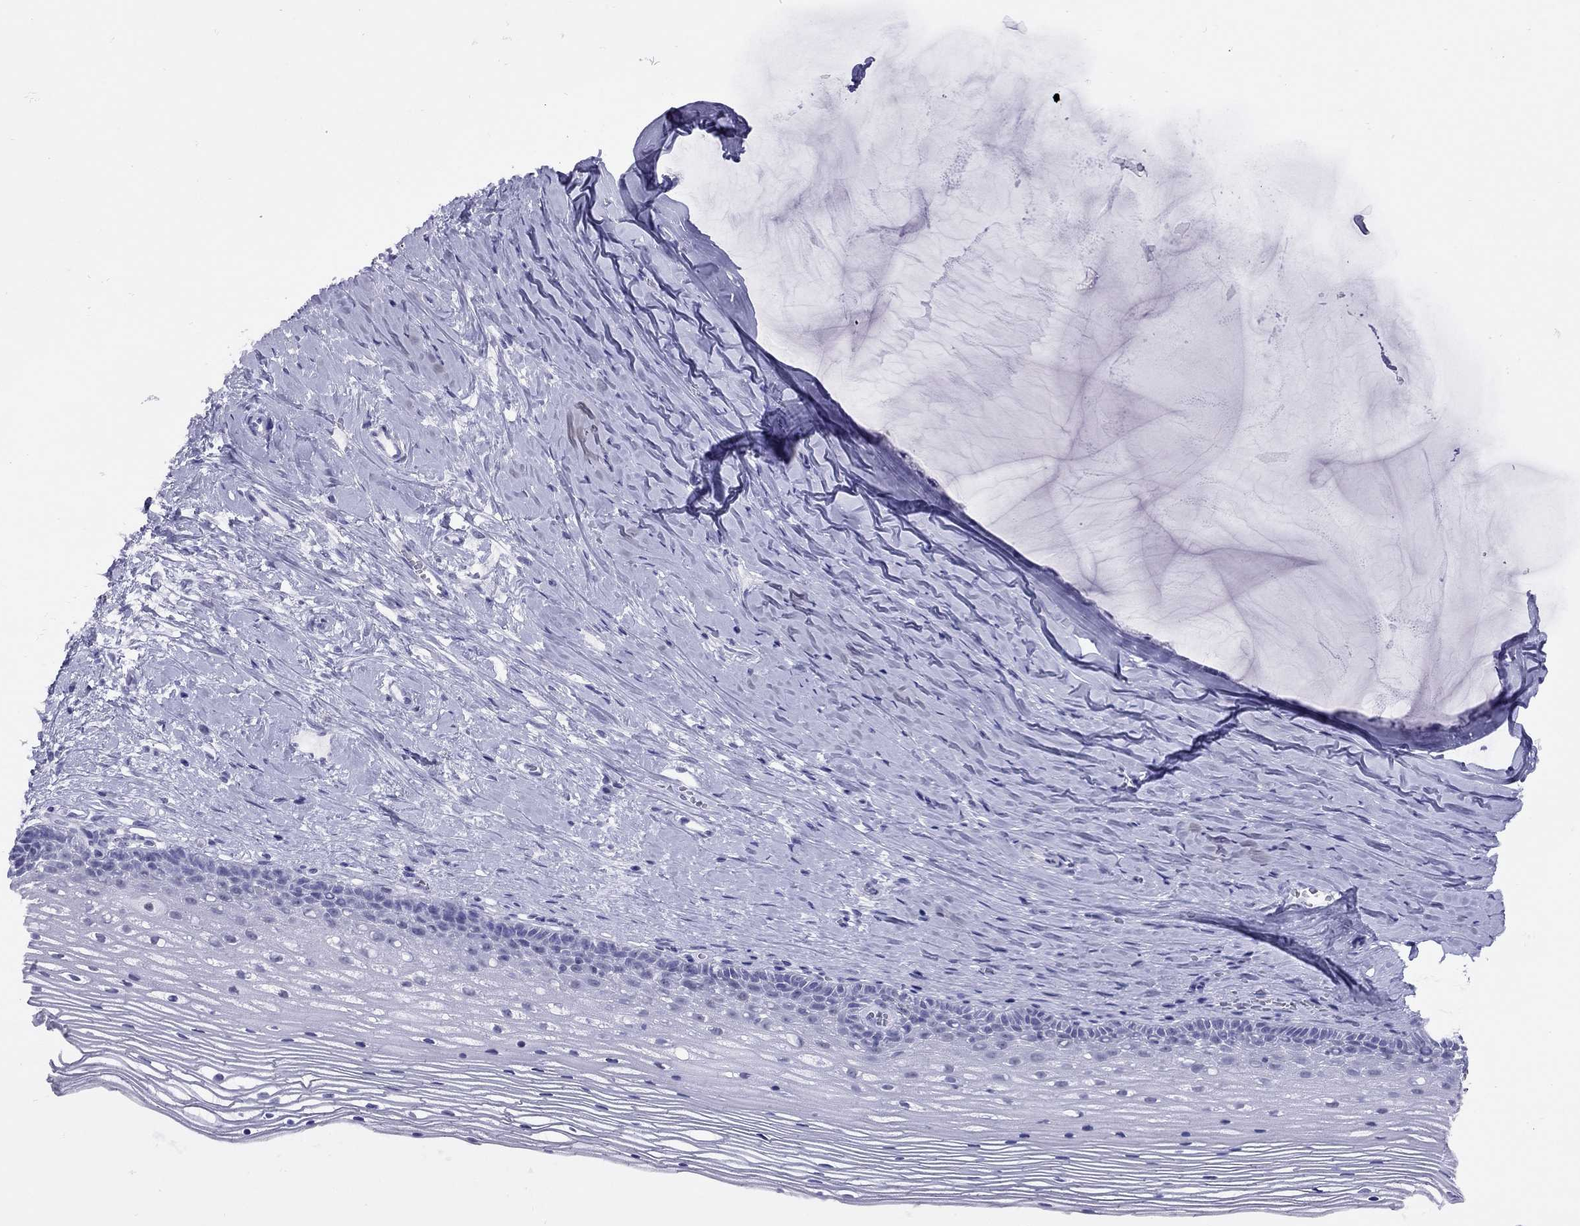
{"staining": {"intensity": "negative", "quantity": "none", "location": "none"}, "tissue": "cervix", "cell_type": "Glandular cells", "image_type": "normal", "snomed": [{"axis": "morphology", "description": "Normal tissue, NOS"}, {"axis": "topography", "description": "Cervix"}], "caption": "High magnification brightfield microscopy of benign cervix stained with DAB (3,3'-diaminobenzidine) (brown) and counterstained with hematoxylin (blue): glandular cells show no significant positivity.", "gene": "LYAR", "patient": {"sex": "female", "age": 40}}